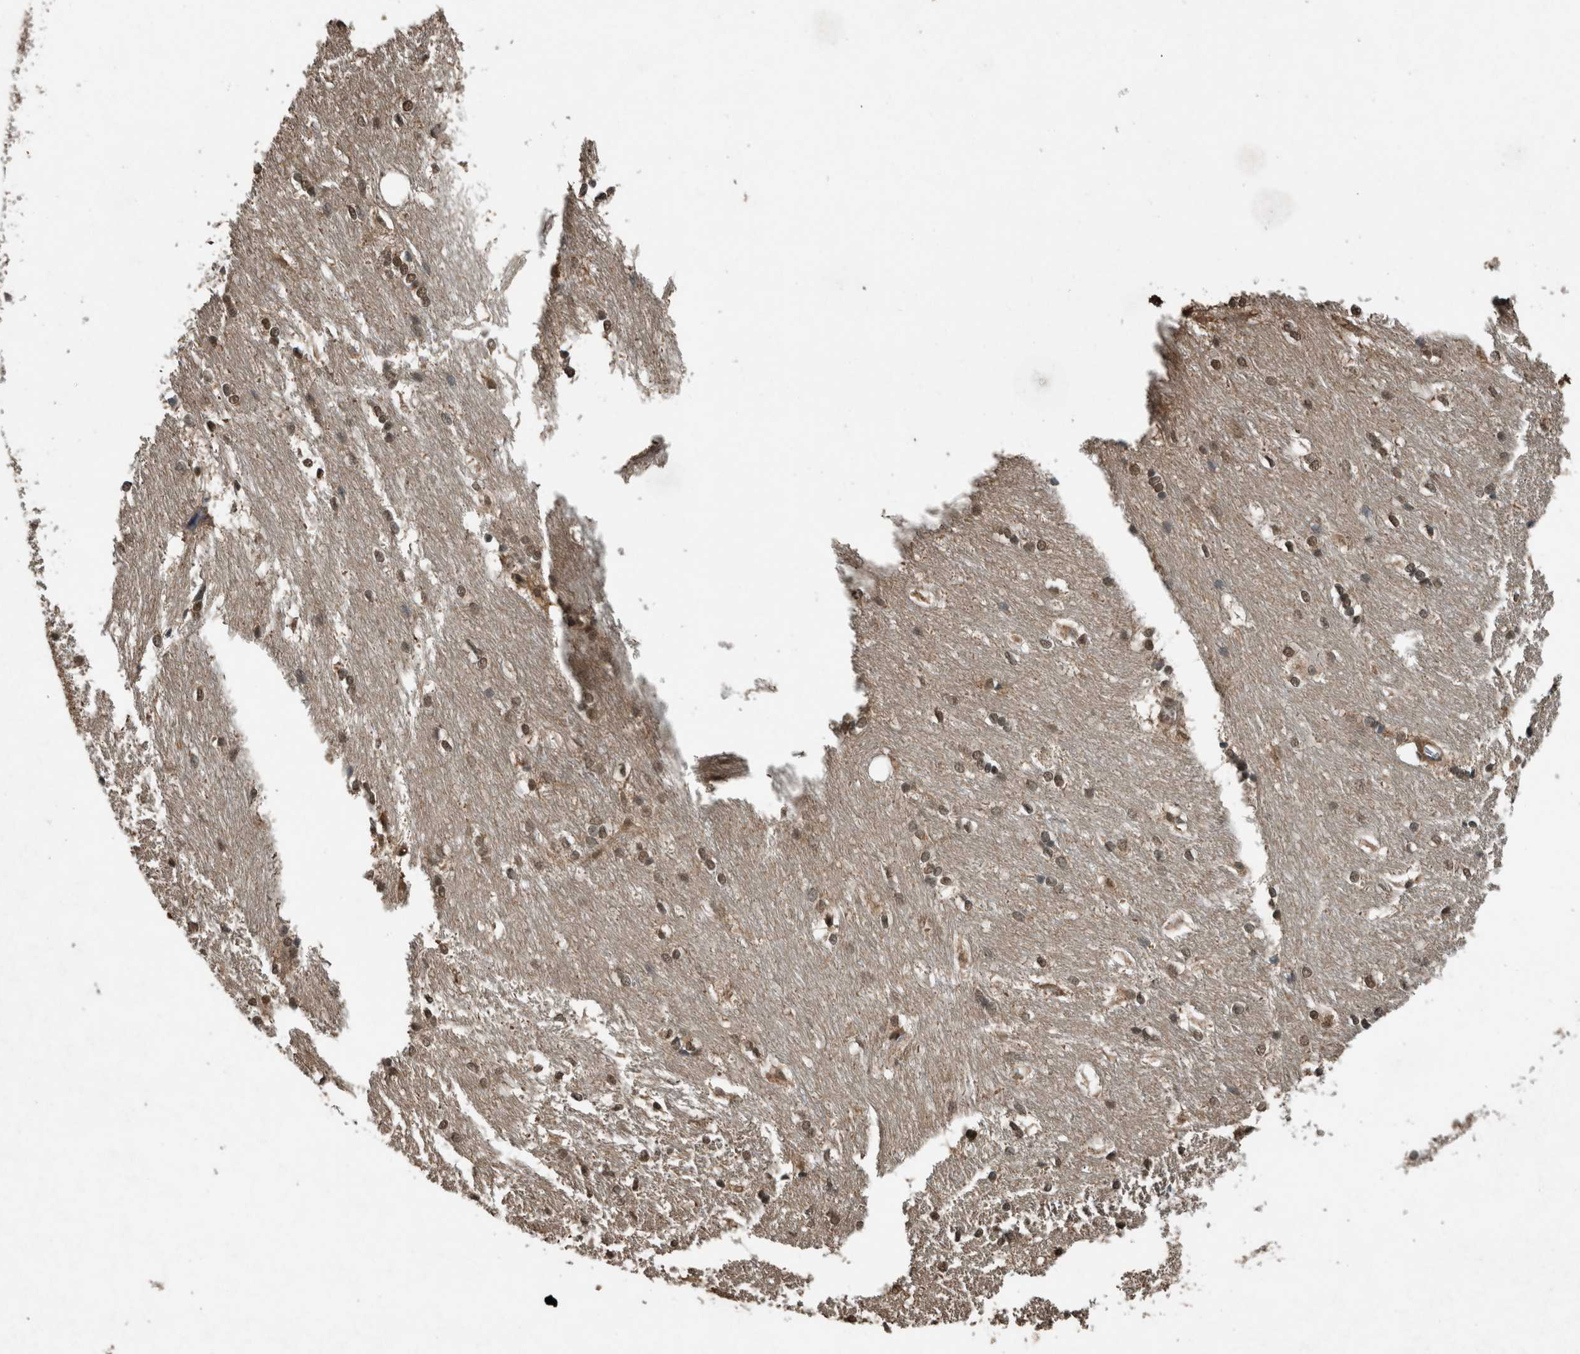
{"staining": {"intensity": "moderate", "quantity": ">75%", "location": "cytoplasmic/membranous,nuclear"}, "tissue": "caudate", "cell_type": "Glial cells", "image_type": "normal", "snomed": [{"axis": "morphology", "description": "Normal tissue, NOS"}, {"axis": "topography", "description": "Lateral ventricle wall"}], "caption": "Immunohistochemistry of normal caudate exhibits medium levels of moderate cytoplasmic/membranous,nuclear staining in about >75% of glial cells. (Stains: DAB (3,3'-diaminobenzidine) in brown, nuclei in blue, Microscopy: brightfield microscopy at high magnification).", "gene": "ARHGEF12", "patient": {"sex": "female", "age": 19}}